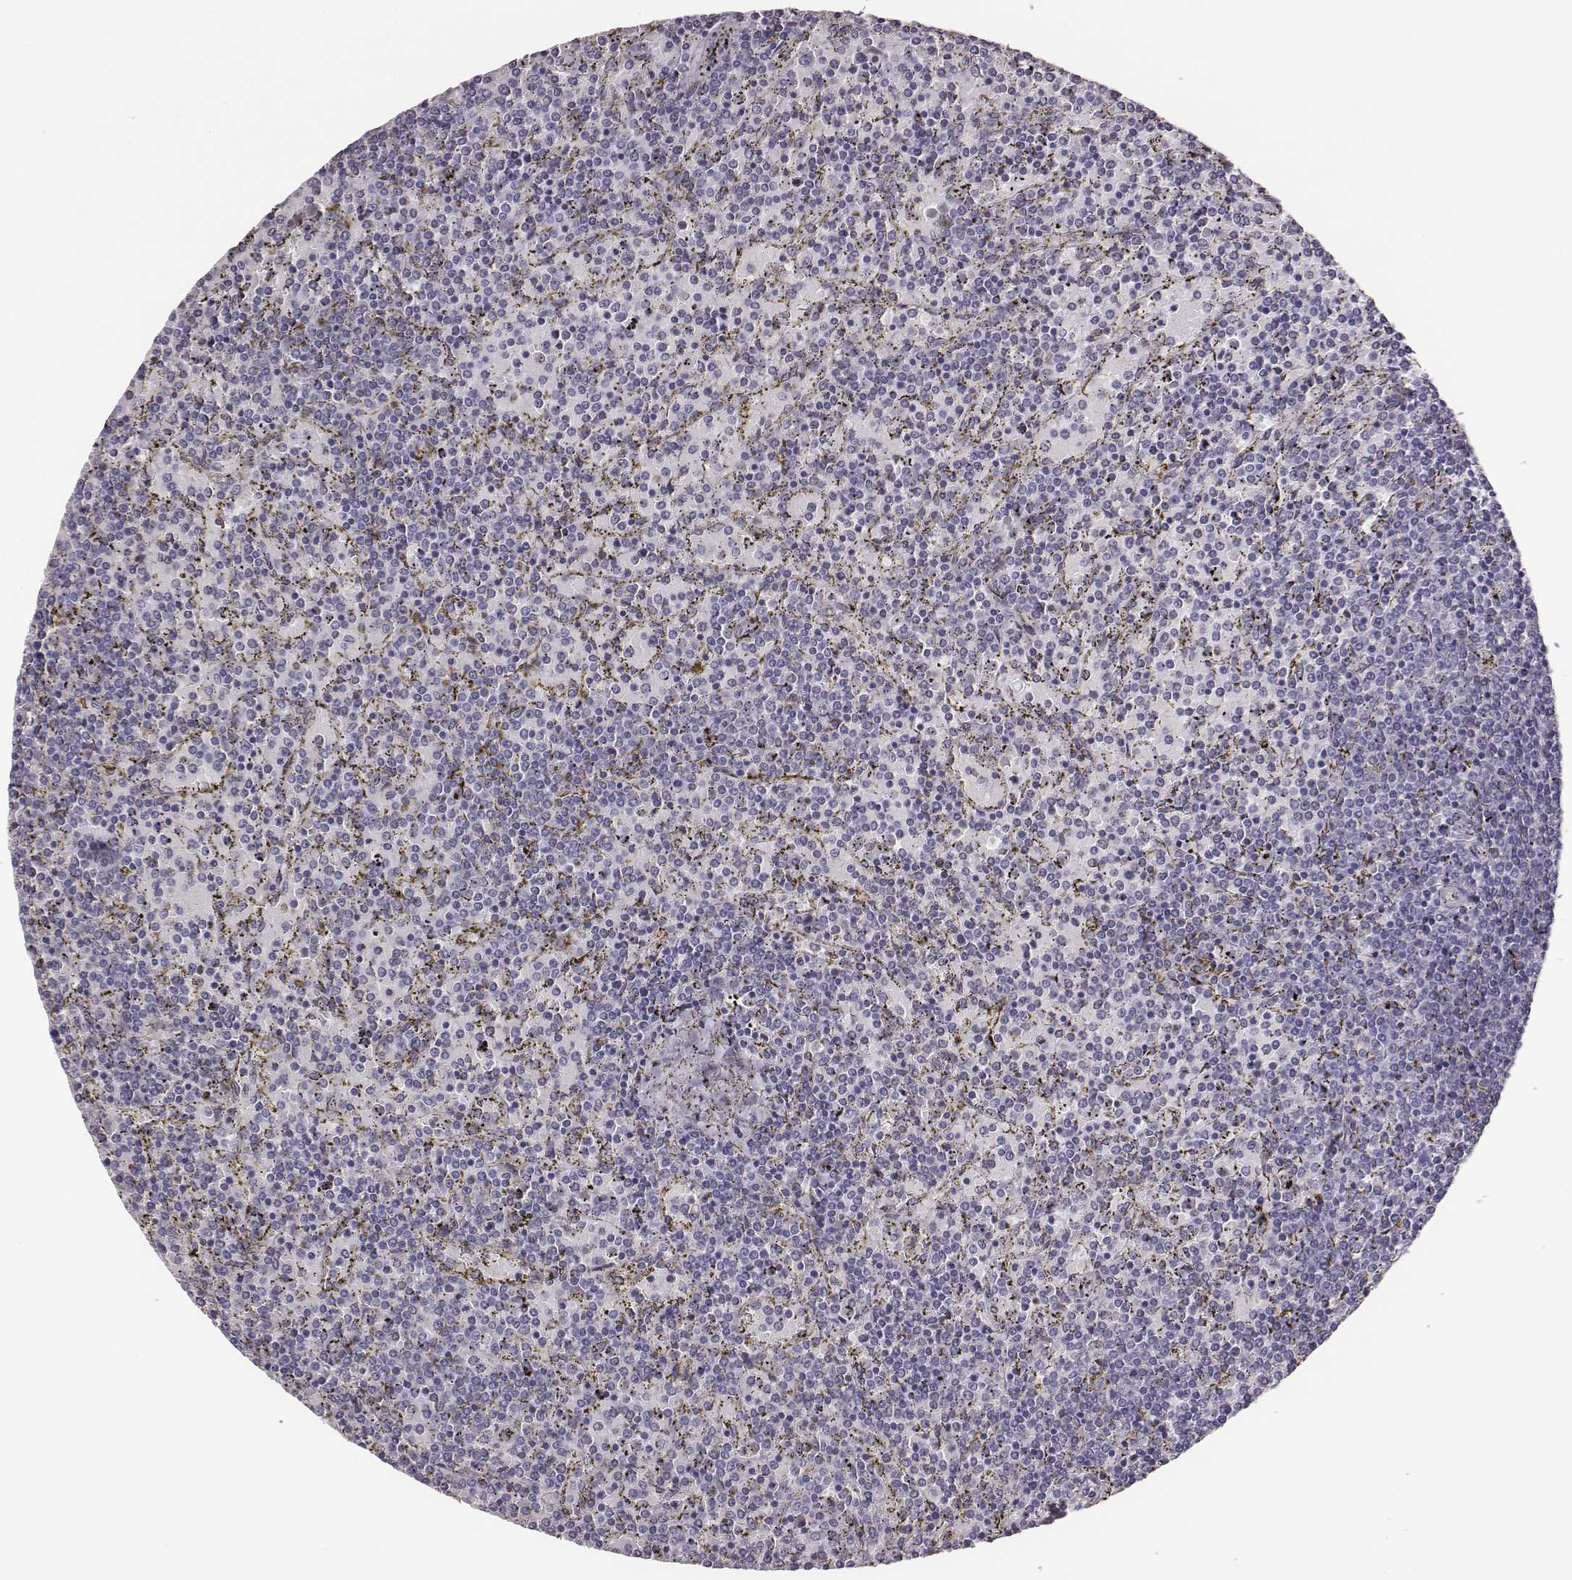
{"staining": {"intensity": "negative", "quantity": "none", "location": "none"}, "tissue": "lymphoma", "cell_type": "Tumor cells", "image_type": "cancer", "snomed": [{"axis": "morphology", "description": "Malignant lymphoma, non-Hodgkin's type, Low grade"}, {"axis": "topography", "description": "Spleen"}], "caption": "Tumor cells are negative for brown protein staining in low-grade malignant lymphoma, non-Hodgkin's type. Nuclei are stained in blue.", "gene": "GUCA1A", "patient": {"sex": "female", "age": 77}}